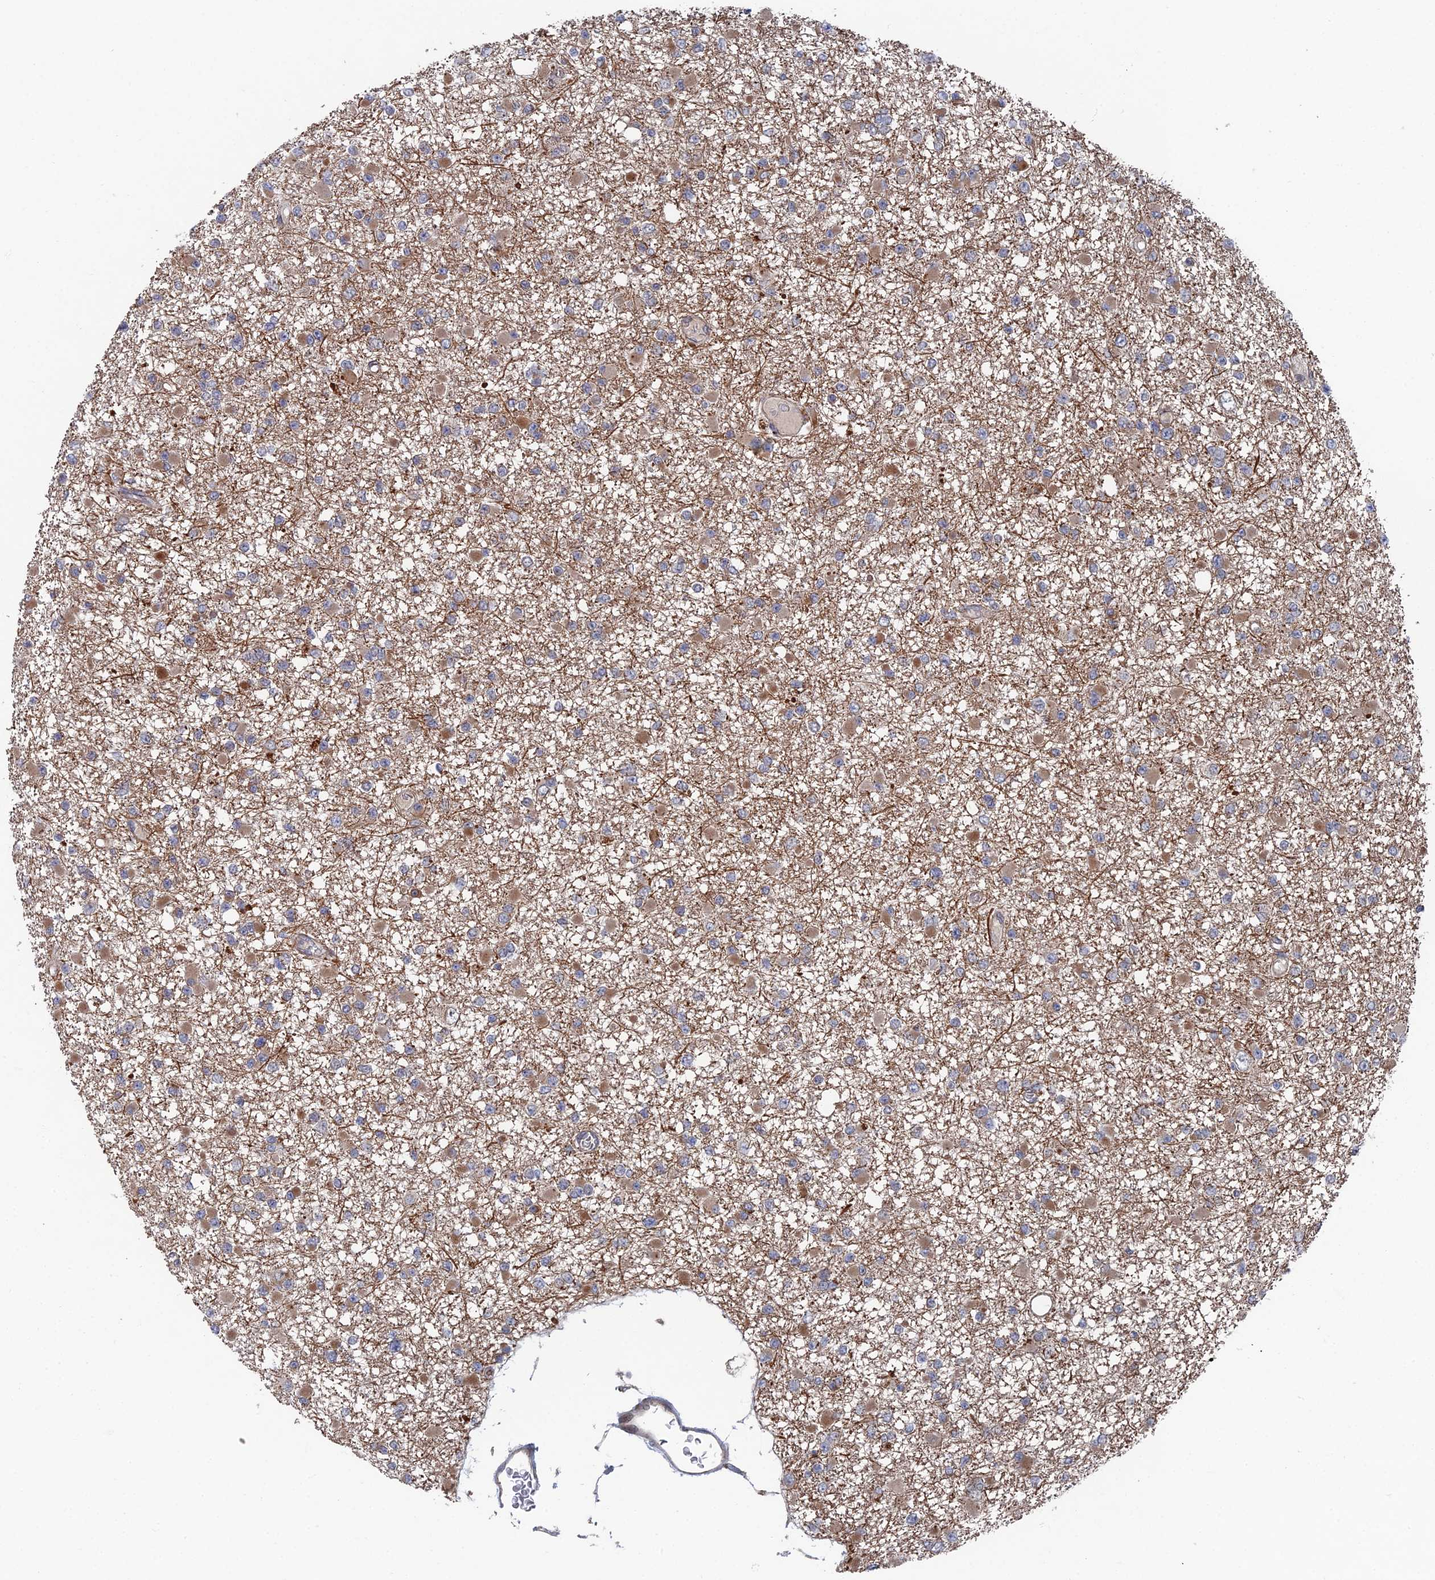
{"staining": {"intensity": "moderate", "quantity": "<25%", "location": "cytoplasmic/membranous"}, "tissue": "glioma", "cell_type": "Tumor cells", "image_type": "cancer", "snomed": [{"axis": "morphology", "description": "Glioma, malignant, Low grade"}, {"axis": "topography", "description": "Brain"}], "caption": "Glioma stained with a brown dye exhibits moderate cytoplasmic/membranous positive expression in approximately <25% of tumor cells.", "gene": "GTF2IRD1", "patient": {"sex": "female", "age": 22}}